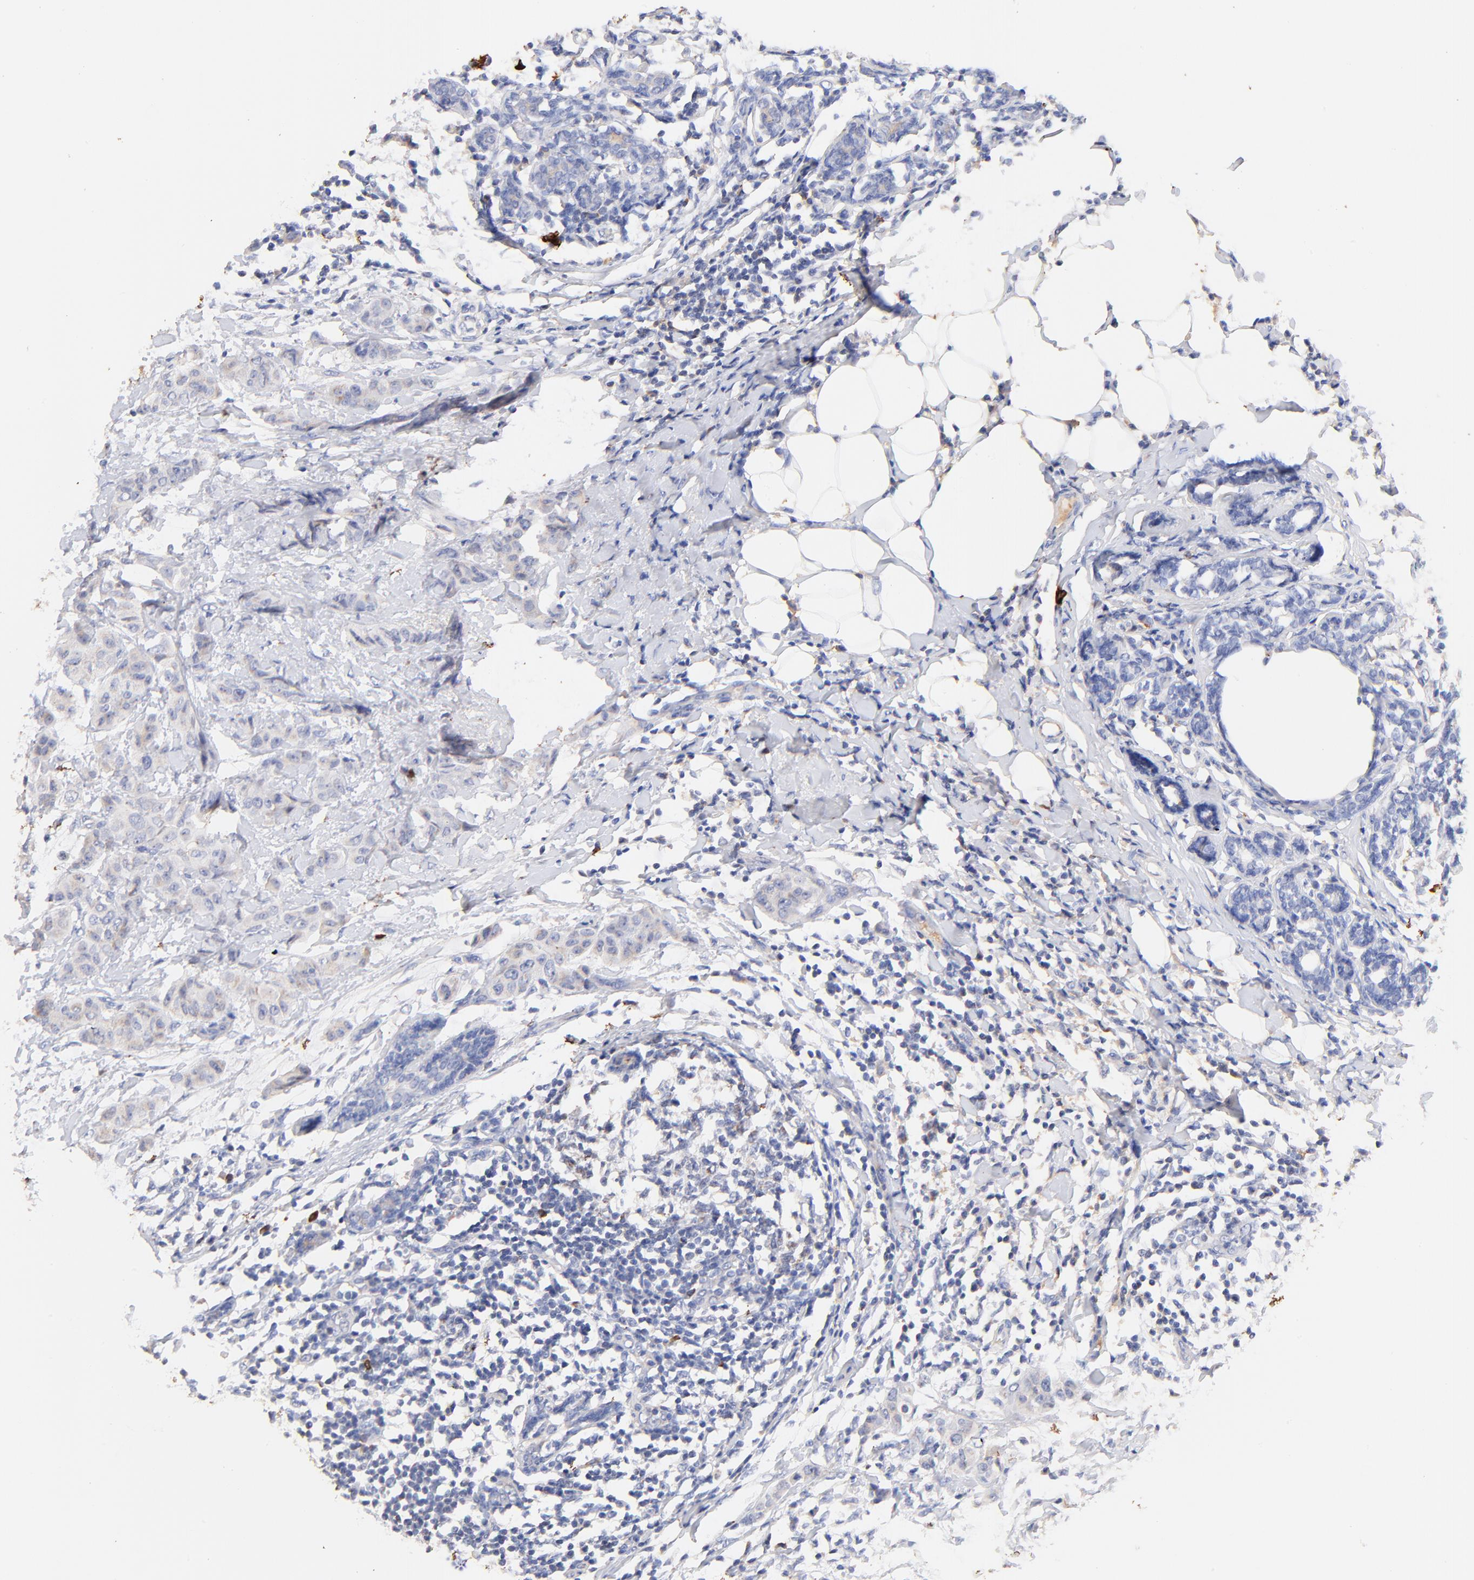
{"staining": {"intensity": "weak", "quantity": "<25%", "location": "cytoplasmic/membranous"}, "tissue": "breast cancer", "cell_type": "Tumor cells", "image_type": "cancer", "snomed": [{"axis": "morphology", "description": "Duct carcinoma"}, {"axis": "topography", "description": "Breast"}], "caption": "Protein analysis of breast cancer displays no significant positivity in tumor cells.", "gene": "IGLV7-43", "patient": {"sex": "female", "age": 40}}